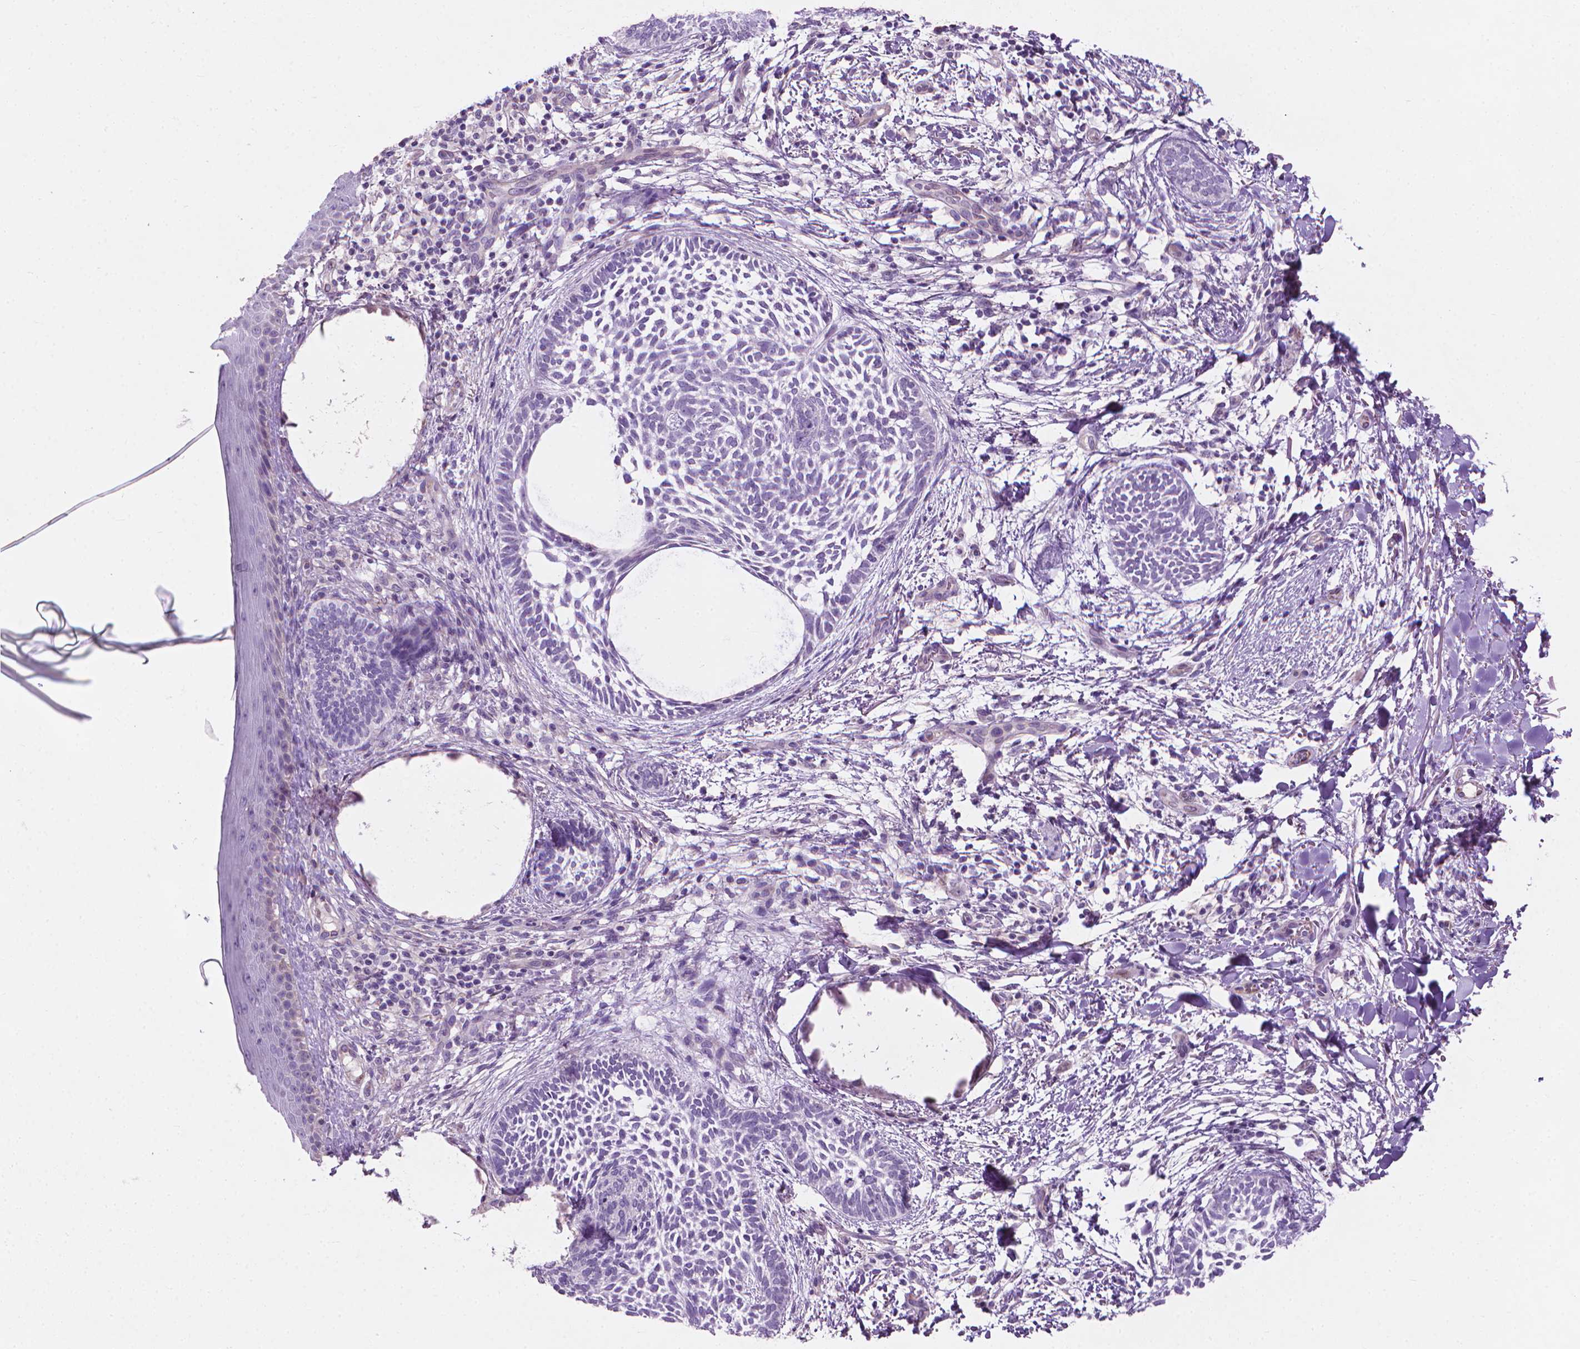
{"staining": {"intensity": "negative", "quantity": "none", "location": "none"}, "tissue": "skin cancer", "cell_type": "Tumor cells", "image_type": "cancer", "snomed": [{"axis": "morphology", "description": "Normal tissue, NOS"}, {"axis": "morphology", "description": "Basal cell carcinoma"}, {"axis": "topography", "description": "Skin"}], "caption": "Tumor cells show no significant expression in basal cell carcinoma (skin).", "gene": "KRT73", "patient": {"sex": "male", "age": 46}}